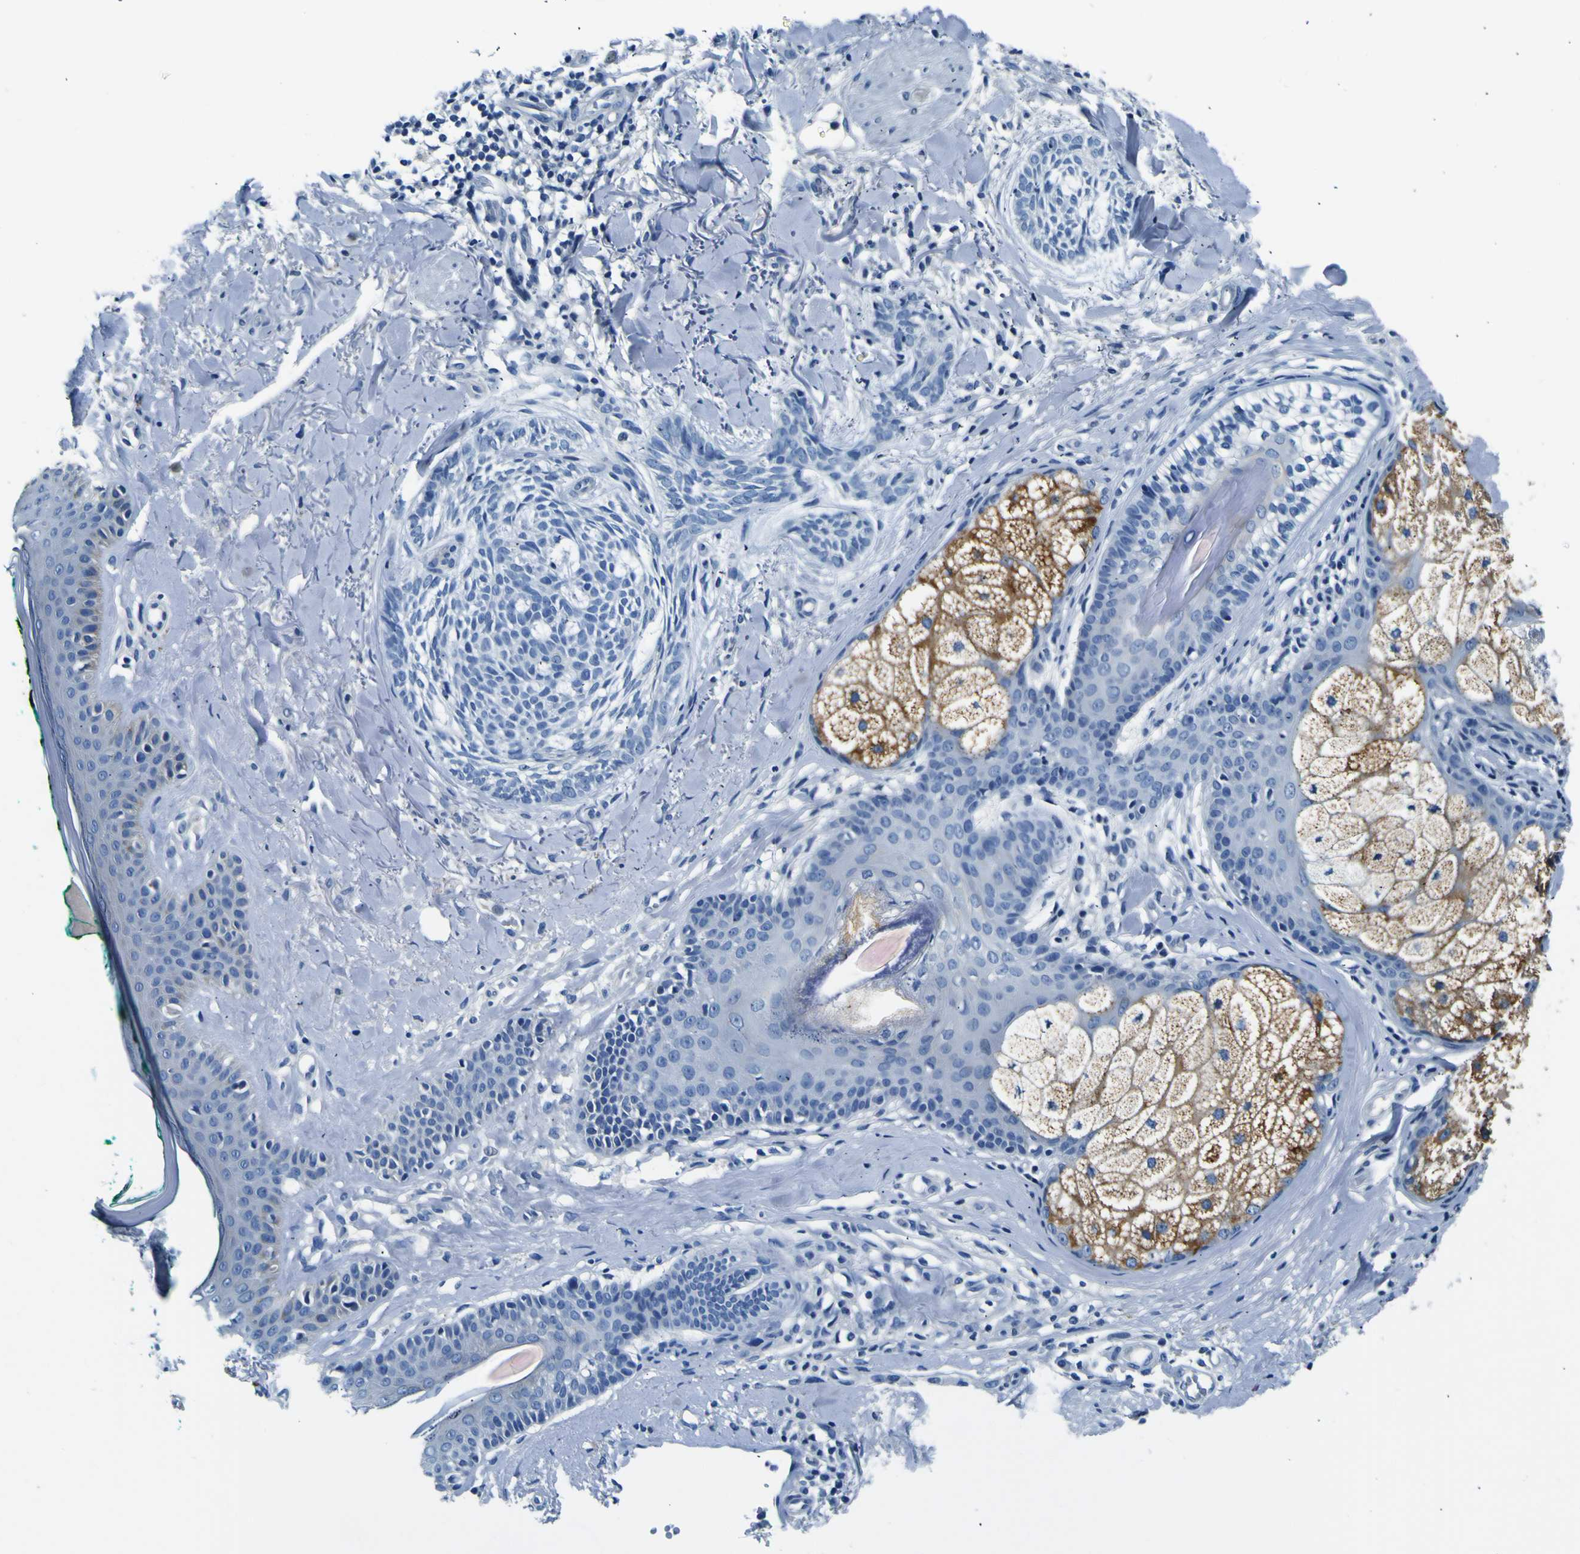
{"staining": {"intensity": "negative", "quantity": "none", "location": "none"}, "tissue": "skin cancer", "cell_type": "Tumor cells", "image_type": "cancer", "snomed": [{"axis": "morphology", "description": "Basal cell carcinoma"}, {"axis": "topography", "description": "Skin"}], "caption": "Immunohistochemical staining of human basal cell carcinoma (skin) displays no significant positivity in tumor cells. Nuclei are stained in blue.", "gene": "ADGRA2", "patient": {"sex": "male", "age": 43}}